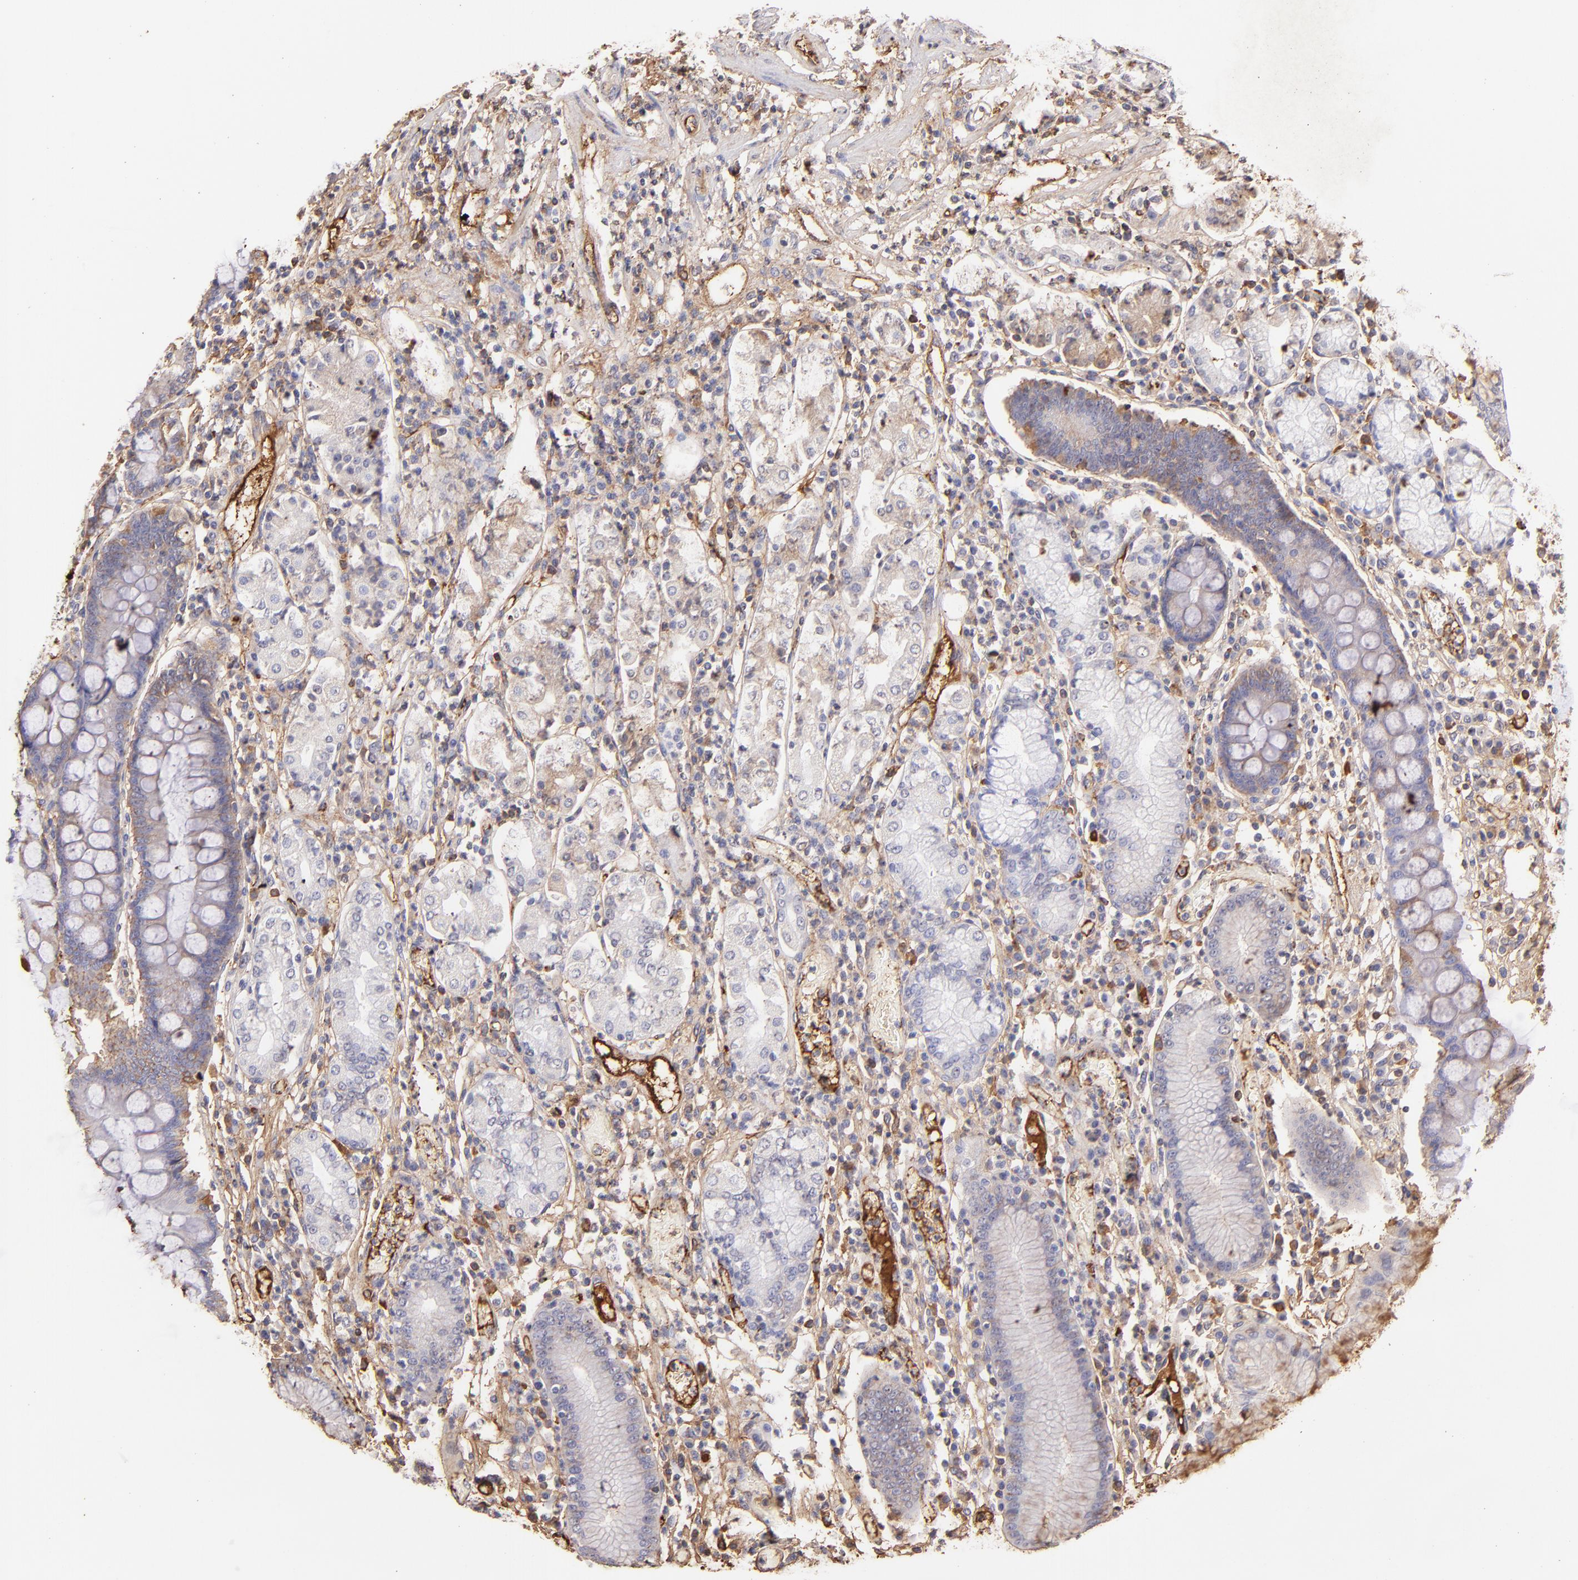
{"staining": {"intensity": "weak", "quantity": "<25%", "location": "cytoplasmic/membranous"}, "tissue": "stomach", "cell_type": "Glandular cells", "image_type": "normal", "snomed": [{"axis": "morphology", "description": "Normal tissue, NOS"}, {"axis": "topography", "description": "Stomach, lower"}], "caption": "DAB immunohistochemical staining of normal human stomach displays no significant staining in glandular cells.", "gene": "FGB", "patient": {"sex": "female", "age": 73}}